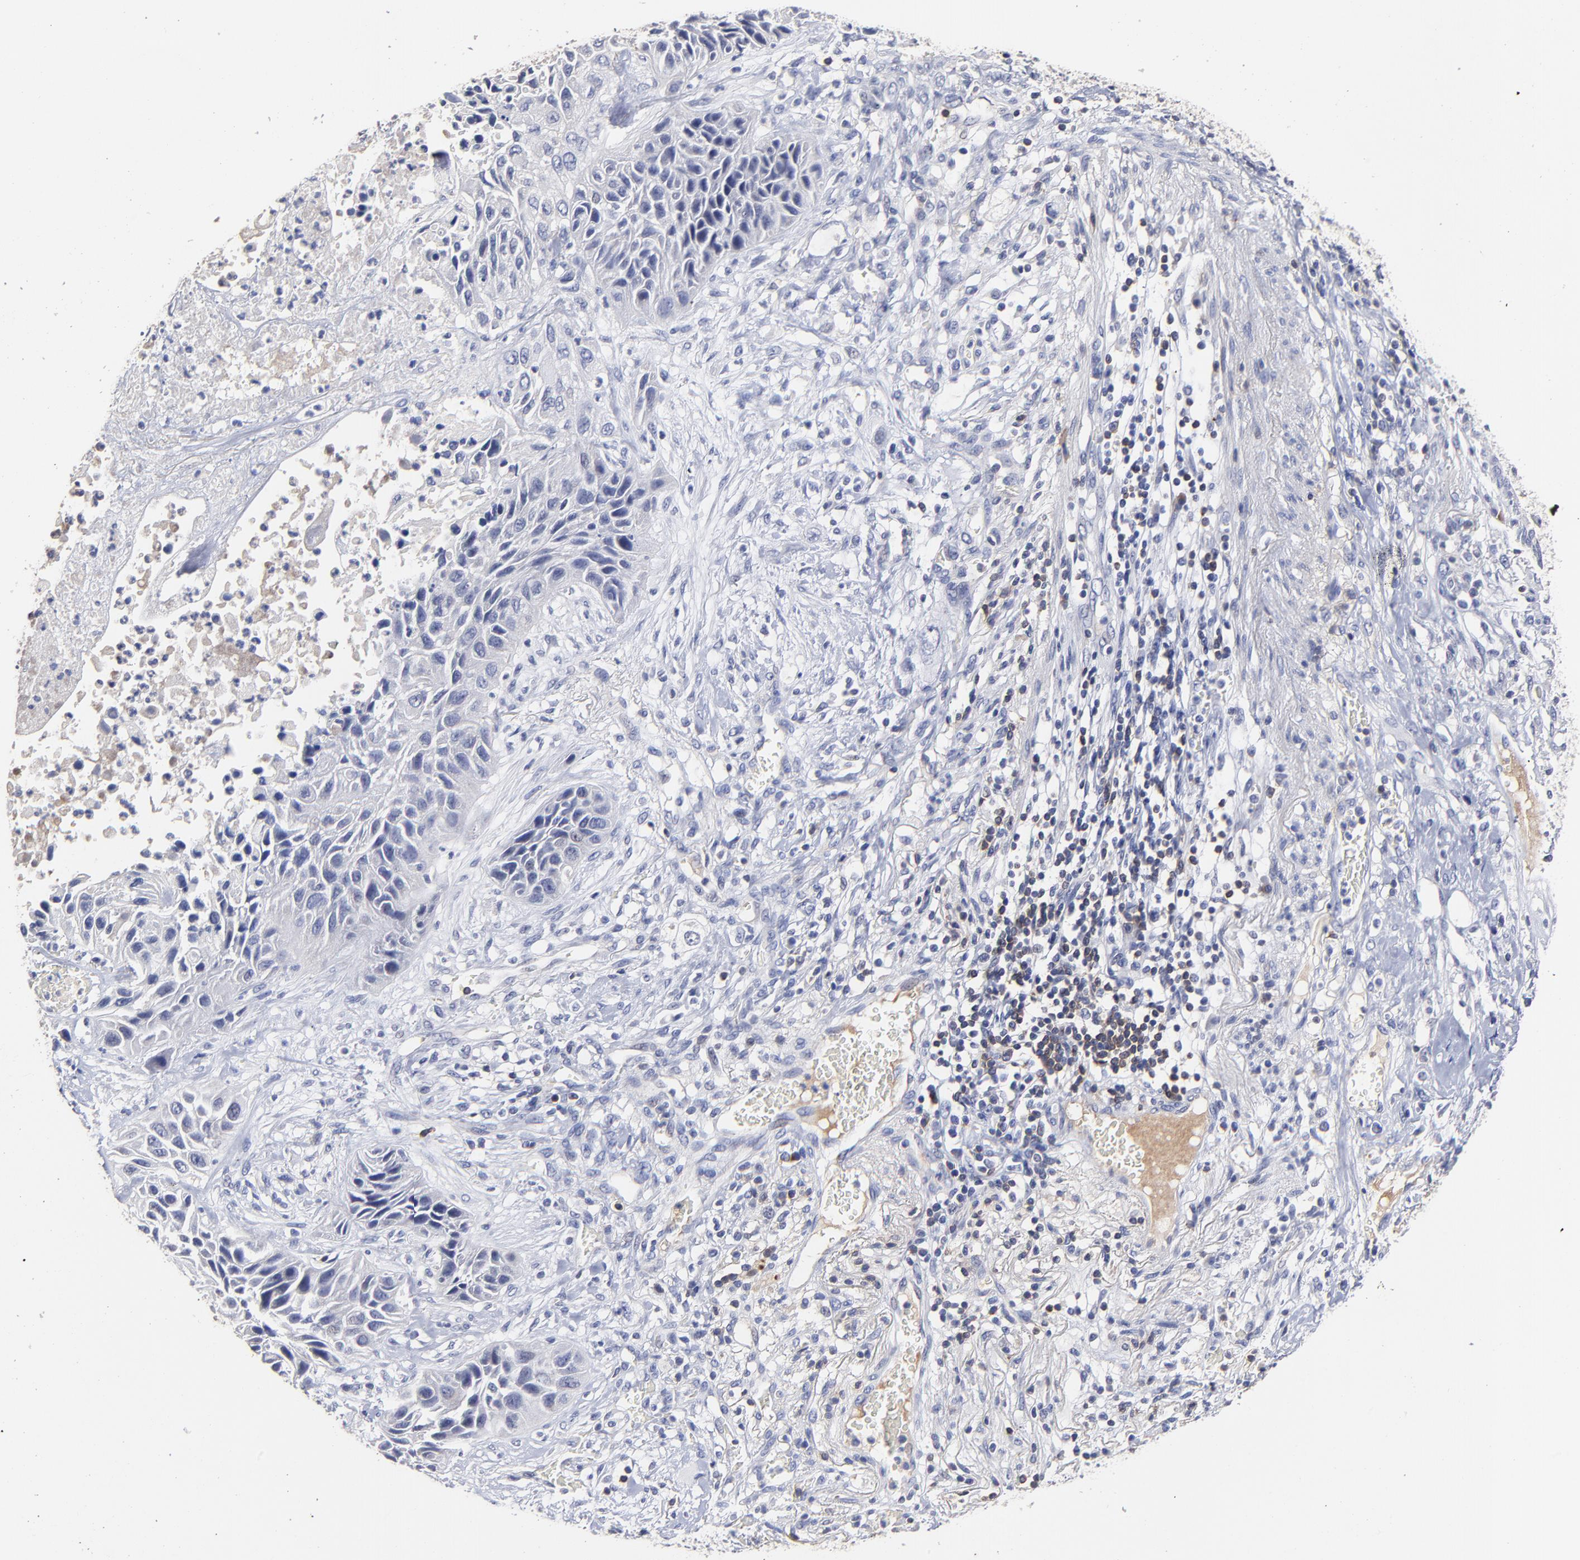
{"staining": {"intensity": "negative", "quantity": "none", "location": "none"}, "tissue": "lung cancer", "cell_type": "Tumor cells", "image_type": "cancer", "snomed": [{"axis": "morphology", "description": "Squamous cell carcinoma, NOS"}, {"axis": "topography", "description": "Lung"}], "caption": "Squamous cell carcinoma (lung) was stained to show a protein in brown. There is no significant staining in tumor cells. Nuclei are stained in blue.", "gene": "TRAT1", "patient": {"sex": "female", "age": 76}}